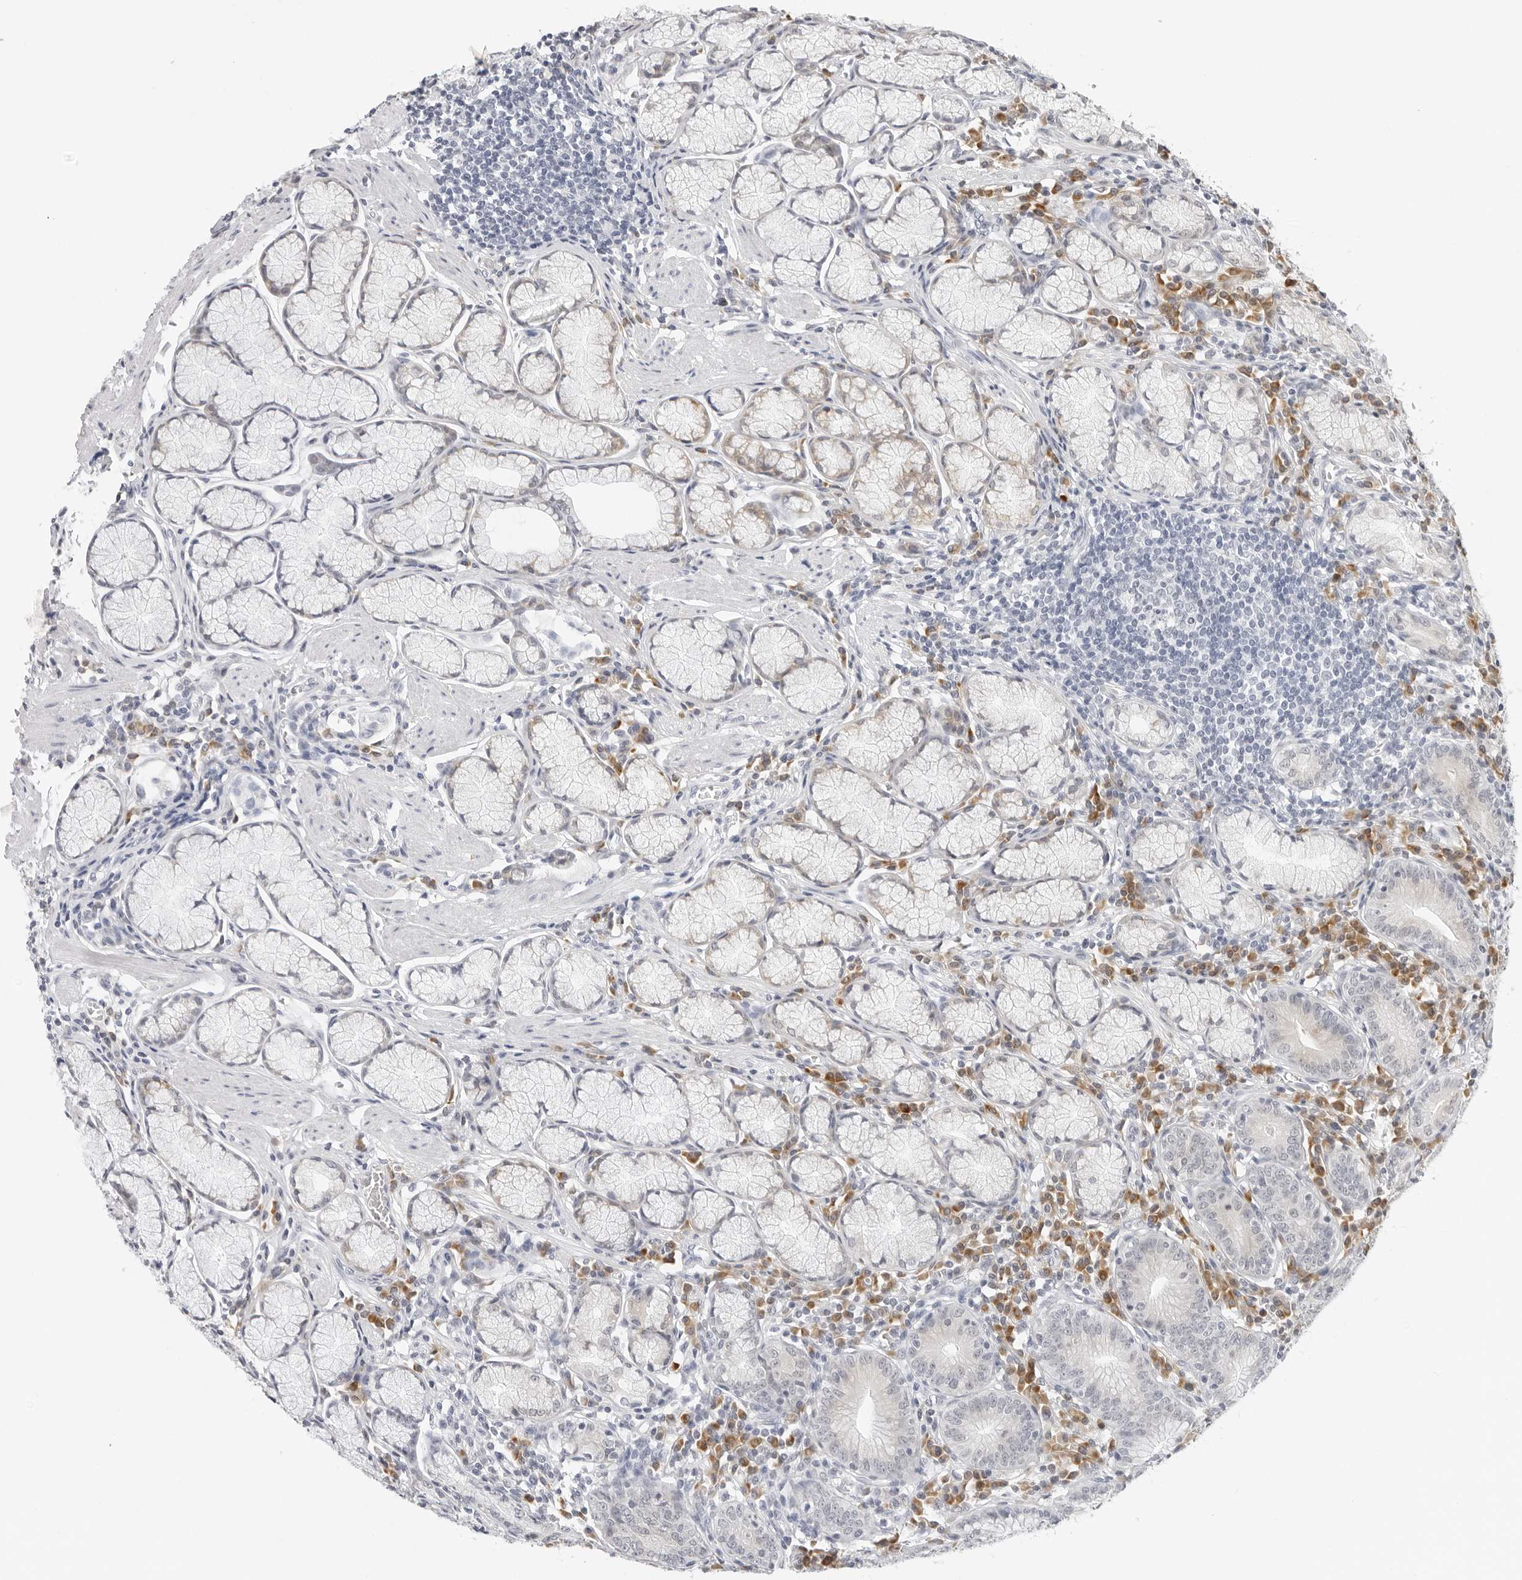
{"staining": {"intensity": "weak", "quantity": "<25%", "location": "cytoplasmic/membranous,nuclear"}, "tissue": "stomach", "cell_type": "Glandular cells", "image_type": "normal", "snomed": [{"axis": "morphology", "description": "Normal tissue, NOS"}, {"axis": "topography", "description": "Stomach"}], "caption": "This is an IHC micrograph of normal stomach. There is no staining in glandular cells.", "gene": "EDN2", "patient": {"sex": "male", "age": 55}}